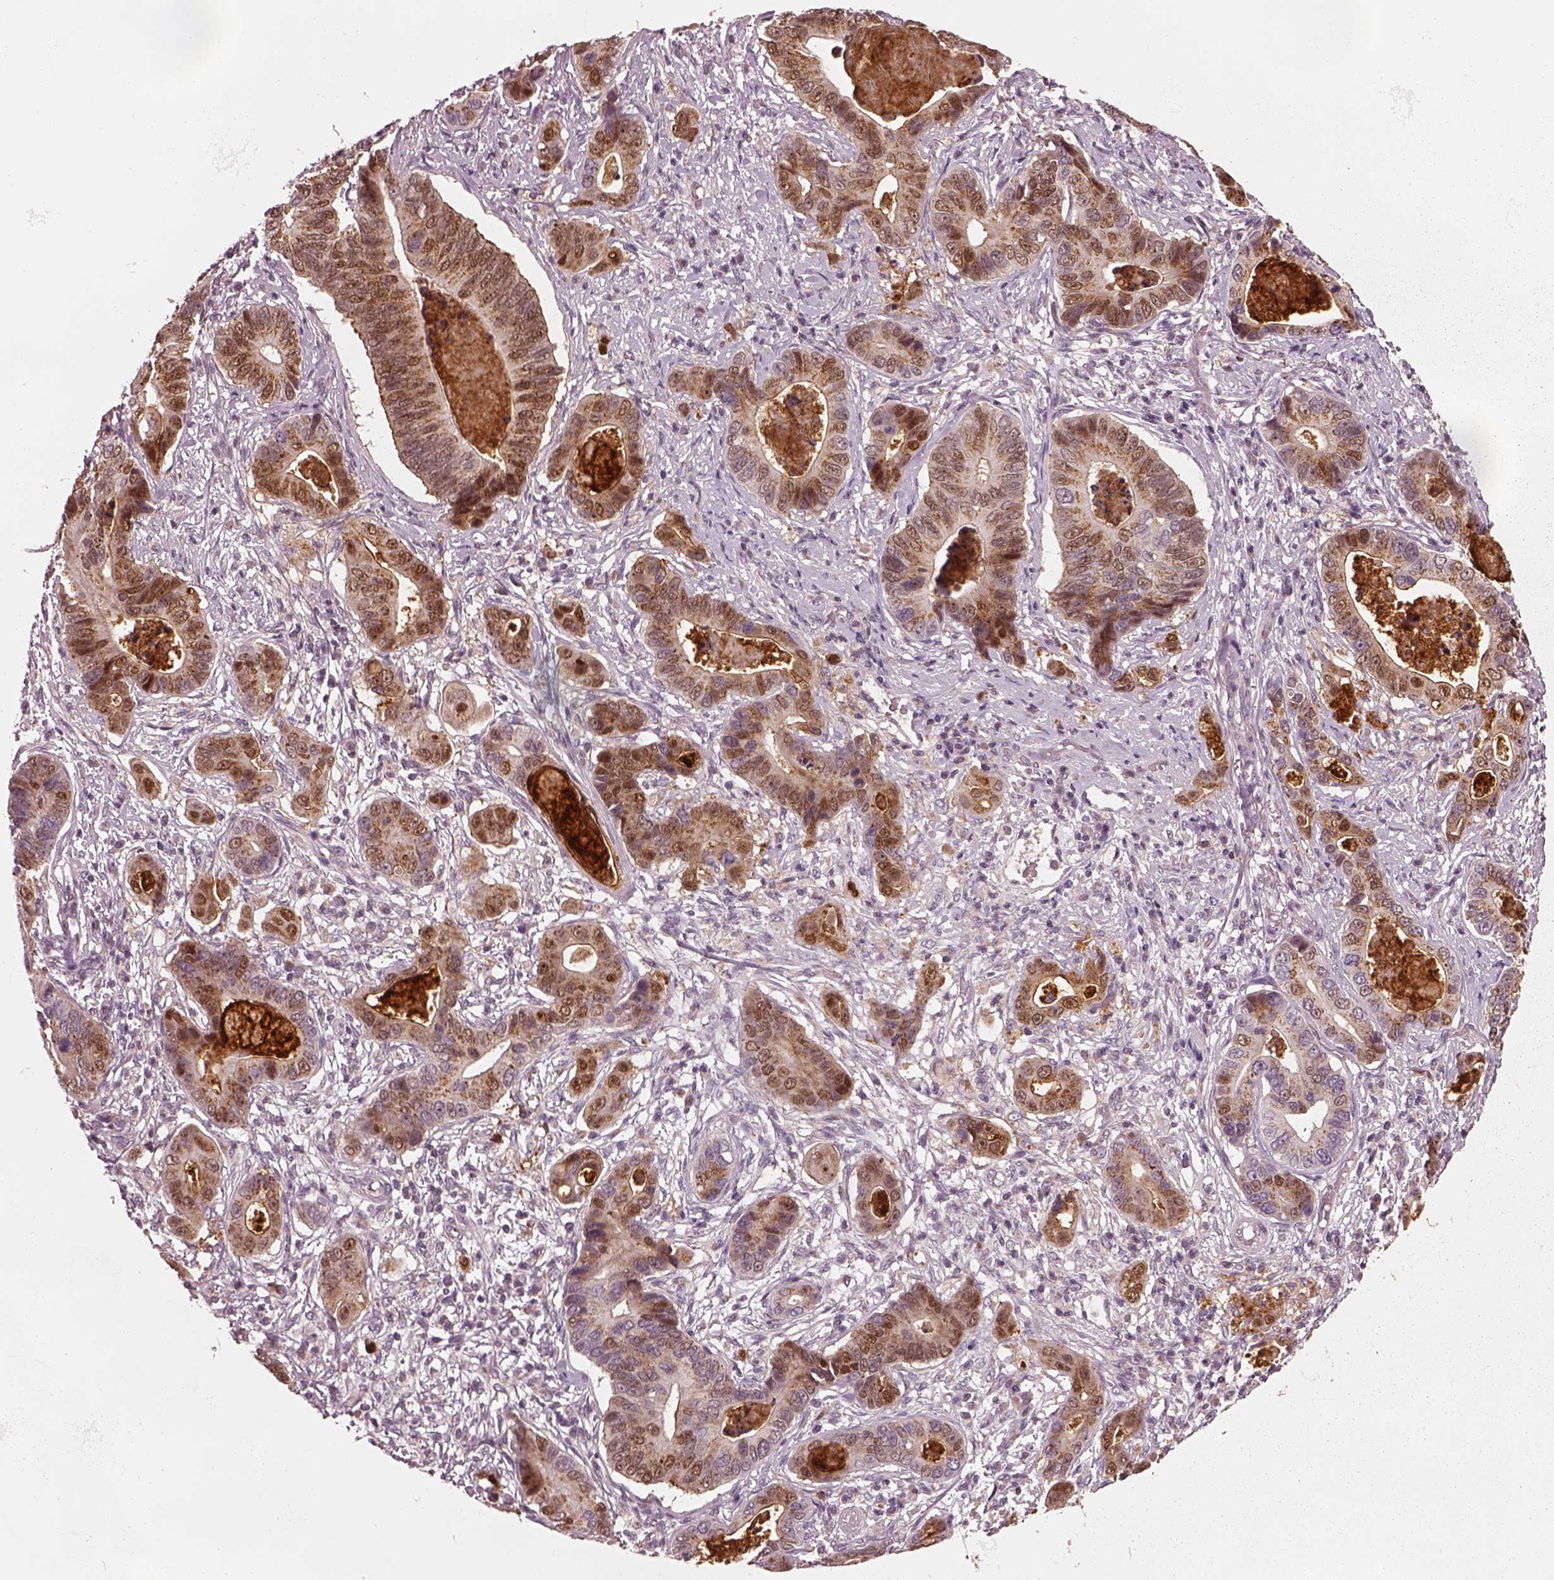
{"staining": {"intensity": "moderate", "quantity": ">75%", "location": "cytoplasmic/membranous"}, "tissue": "stomach cancer", "cell_type": "Tumor cells", "image_type": "cancer", "snomed": [{"axis": "morphology", "description": "Adenocarcinoma, NOS"}, {"axis": "topography", "description": "Stomach"}], "caption": "High-power microscopy captured an IHC image of stomach cancer (adenocarcinoma), revealing moderate cytoplasmic/membranous expression in about >75% of tumor cells. (DAB (3,3'-diaminobenzidine) IHC, brown staining for protein, blue staining for nuclei).", "gene": "SDCBP2", "patient": {"sex": "male", "age": 84}}